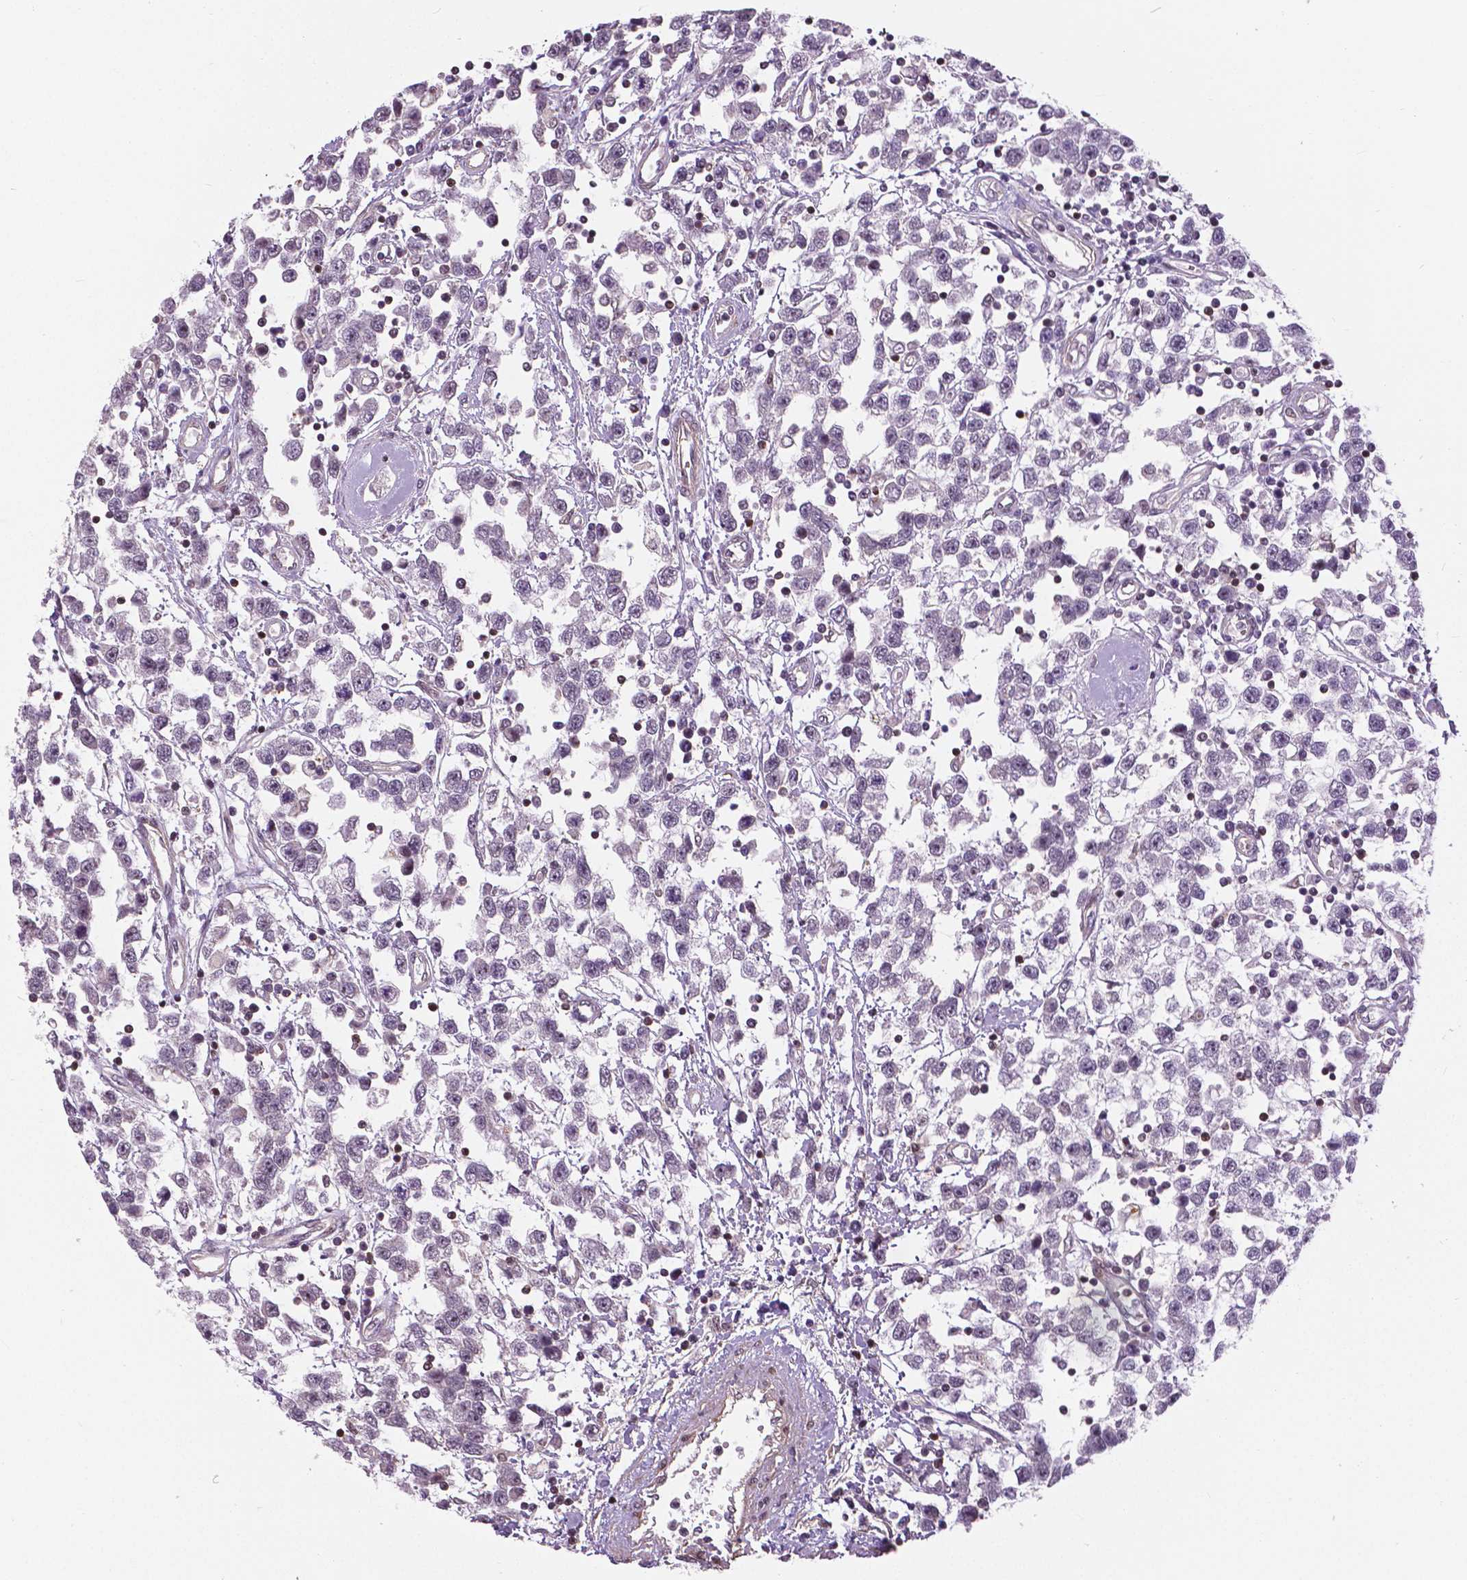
{"staining": {"intensity": "negative", "quantity": "none", "location": "none"}, "tissue": "testis cancer", "cell_type": "Tumor cells", "image_type": "cancer", "snomed": [{"axis": "morphology", "description": "Seminoma, NOS"}, {"axis": "topography", "description": "Testis"}], "caption": "Image shows no protein staining in tumor cells of seminoma (testis) tissue.", "gene": "ANXA13", "patient": {"sex": "male", "age": 34}}